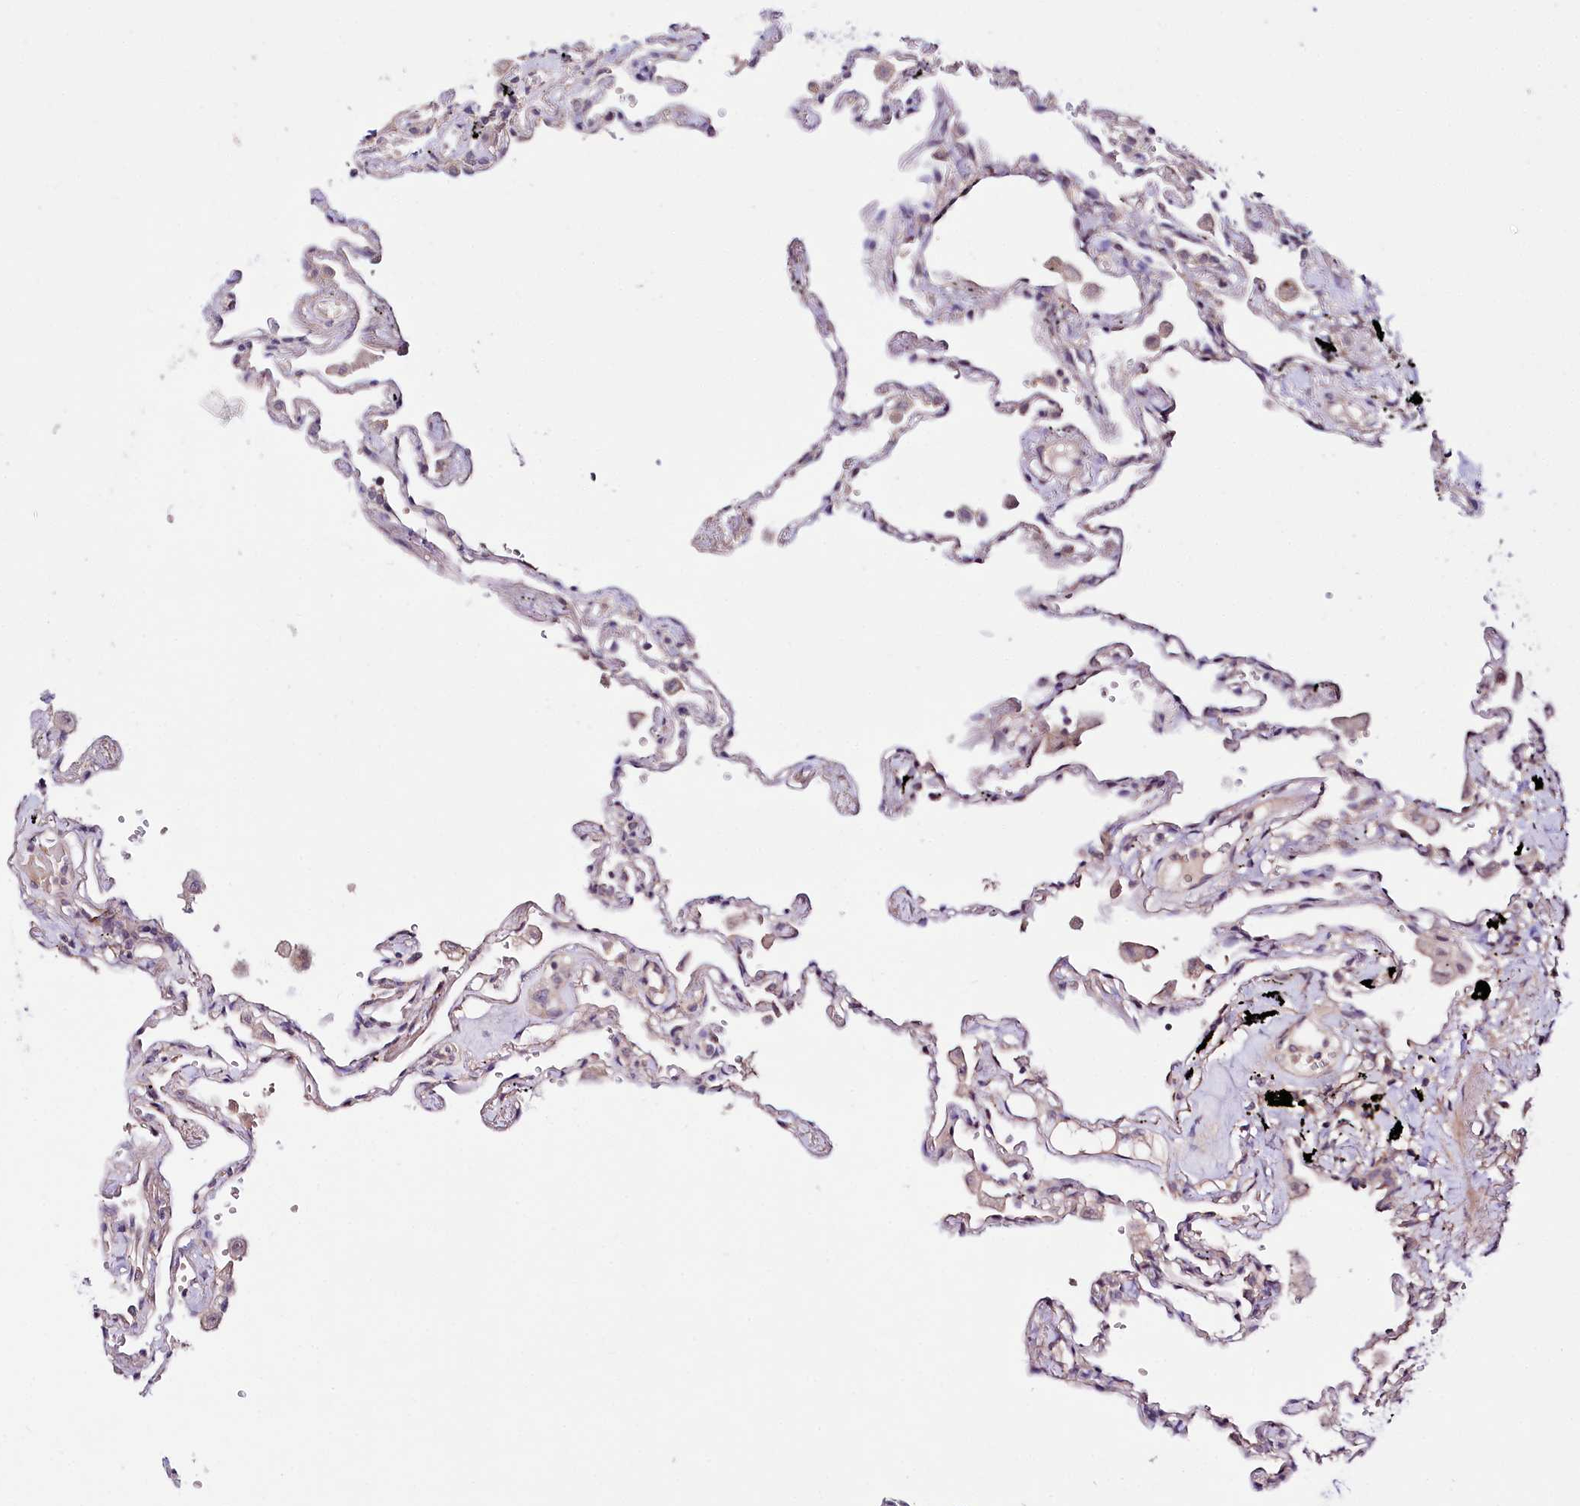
{"staining": {"intensity": "weak", "quantity": "<25%", "location": "cytoplasmic/membranous"}, "tissue": "lung", "cell_type": "Alveolar cells", "image_type": "normal", "snomed": [{"axis": "morphology", "description": "Normal tissue, NOS"}, {"axis": "topography", "description": "Lung"}], "caption": "Image shows no protein expression in alveolar cells of normal lung.", "gene": "PHLDB1", "patient": {"sex": "female", "age": 67}}